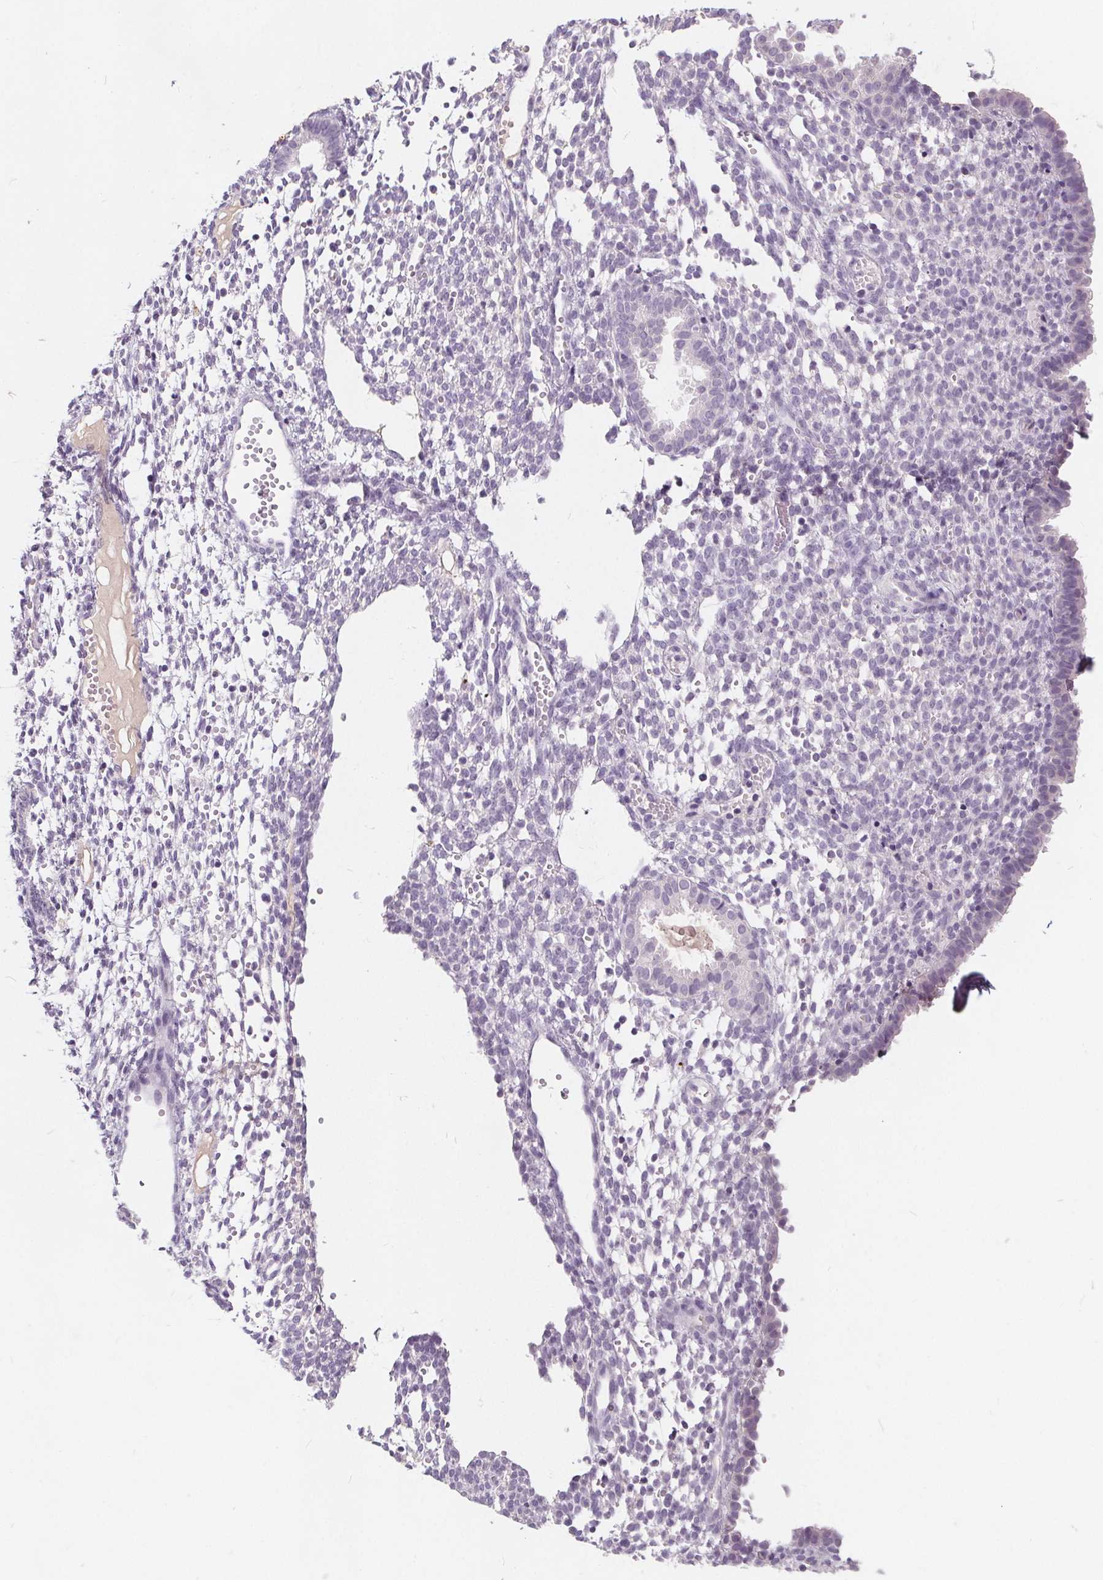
{"staining": {"intensity": "negative", "quantity": "none", "location": "none"}, "tissue": "endometrium", "cell_type": "Cells in endometrial stroma", "image_type": "normal", "snomed": [{"axis": "morphology", "description": "Normal tissue, NOS"}, {"axis": "topography", "description": "Endometrium"}], "caption": "IHC micrograph of normal endometrium: human endometrium stained with DAB reveals no significant protein positivity in cells in endometrial stroma.", "gene": "PLA2G2E", "patient": {"sex": "female", "age": 36}}